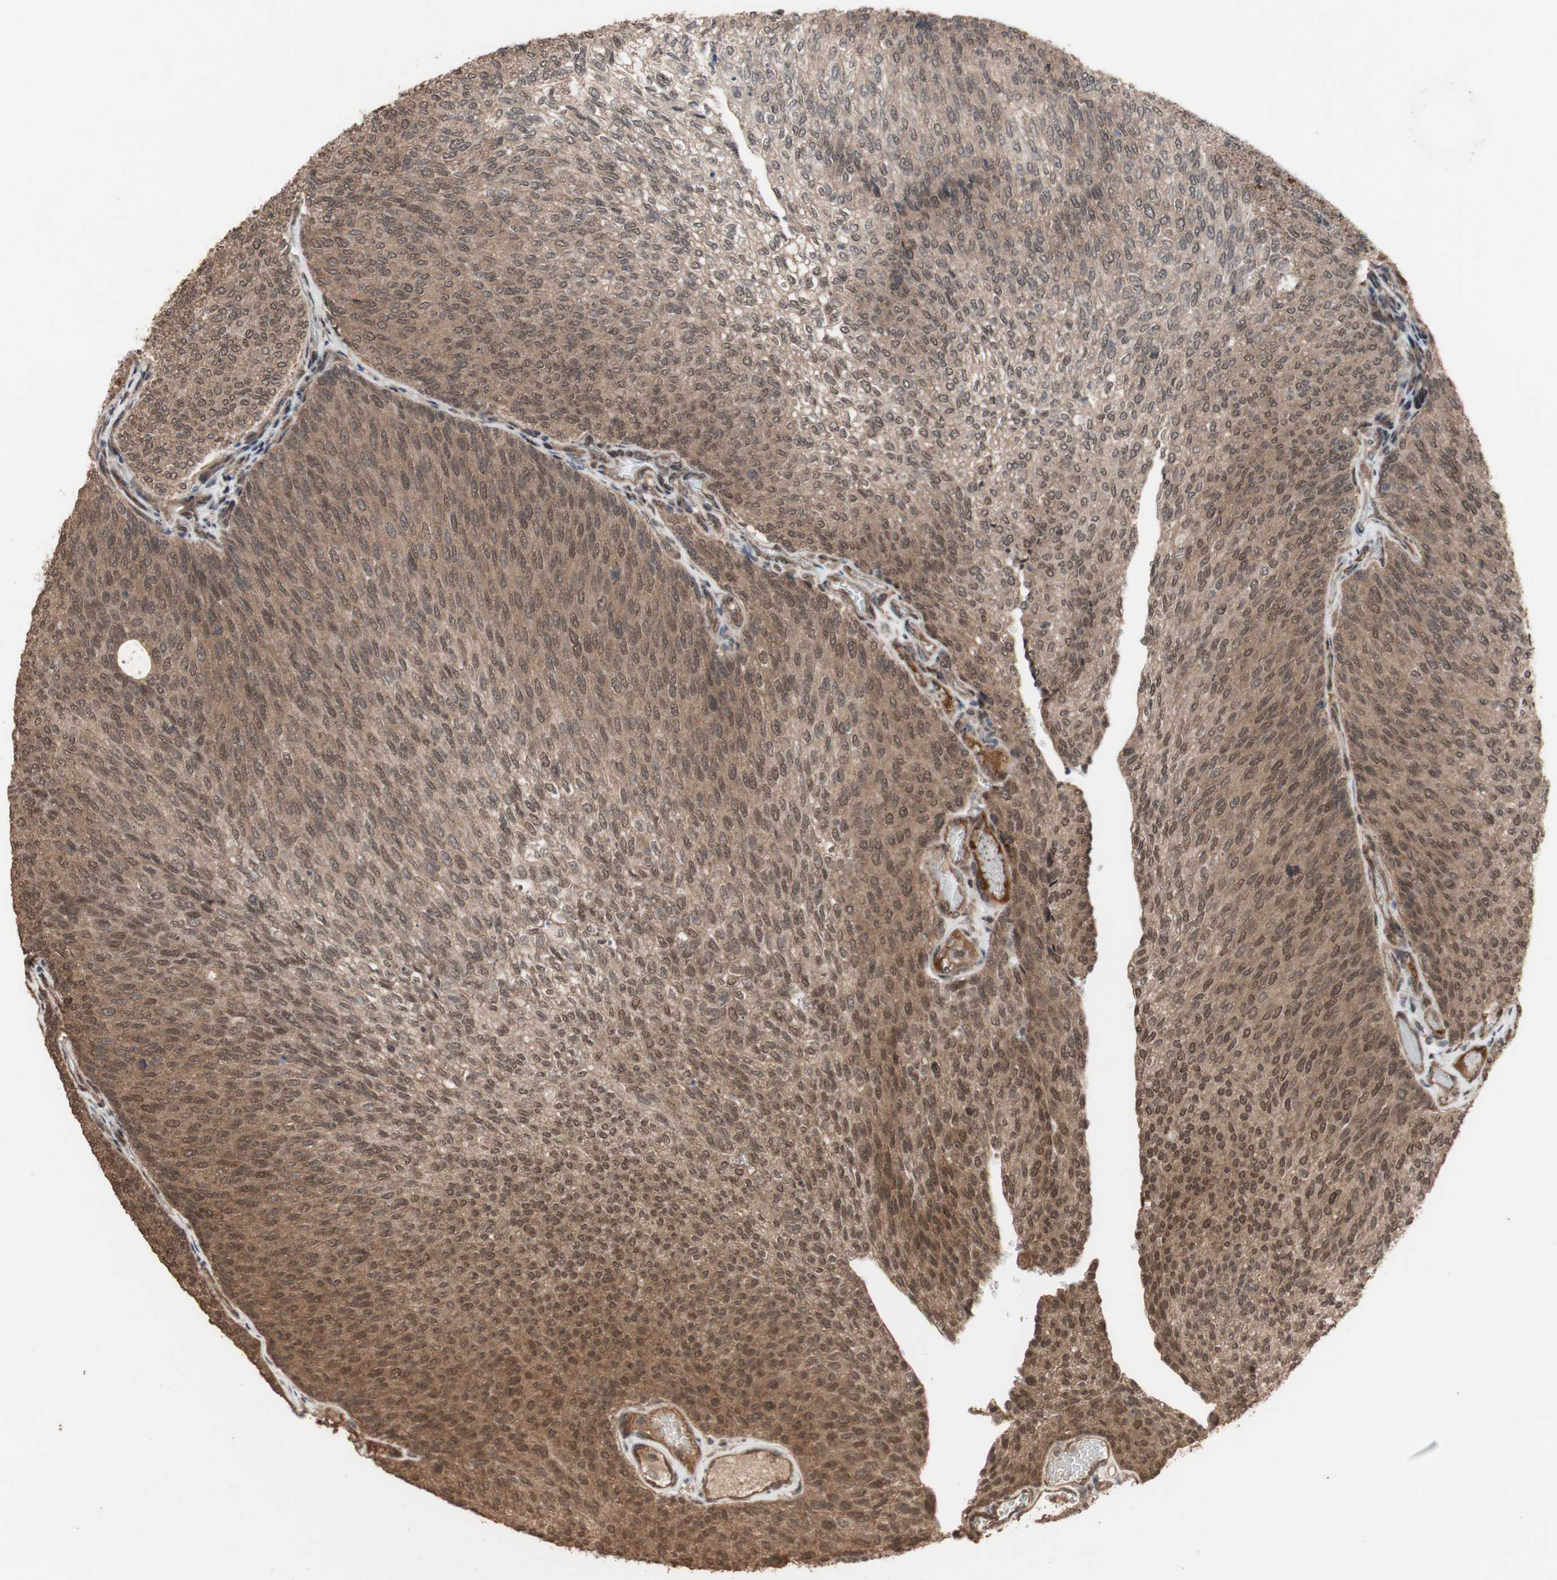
{"staining": {"intensity": "moderate", "quantity": ">75%", "location": "cytoplasmic/membranous"}, "tissue": "urothelial cancer", "cell_type": "Tumor cells", "image_type": "cancer", "snomed": [{"axis": "morphology", "description": "Urothelial carcinoma, Low grade"}, {"axis": "topography", "description": "Urinary bladder"}], "caption": "Protein expression analysis of human urothelial cancer reveals moderate cytoplasmic/membranous expression in approximately >75% of tumor cells. The staining was performed using DAB, with brown indicating positive protein expression. Nuclei are stained blue with hematoxylin.", "gene": "KANSL1", "patient": {"sex": "female", "age": 79}}